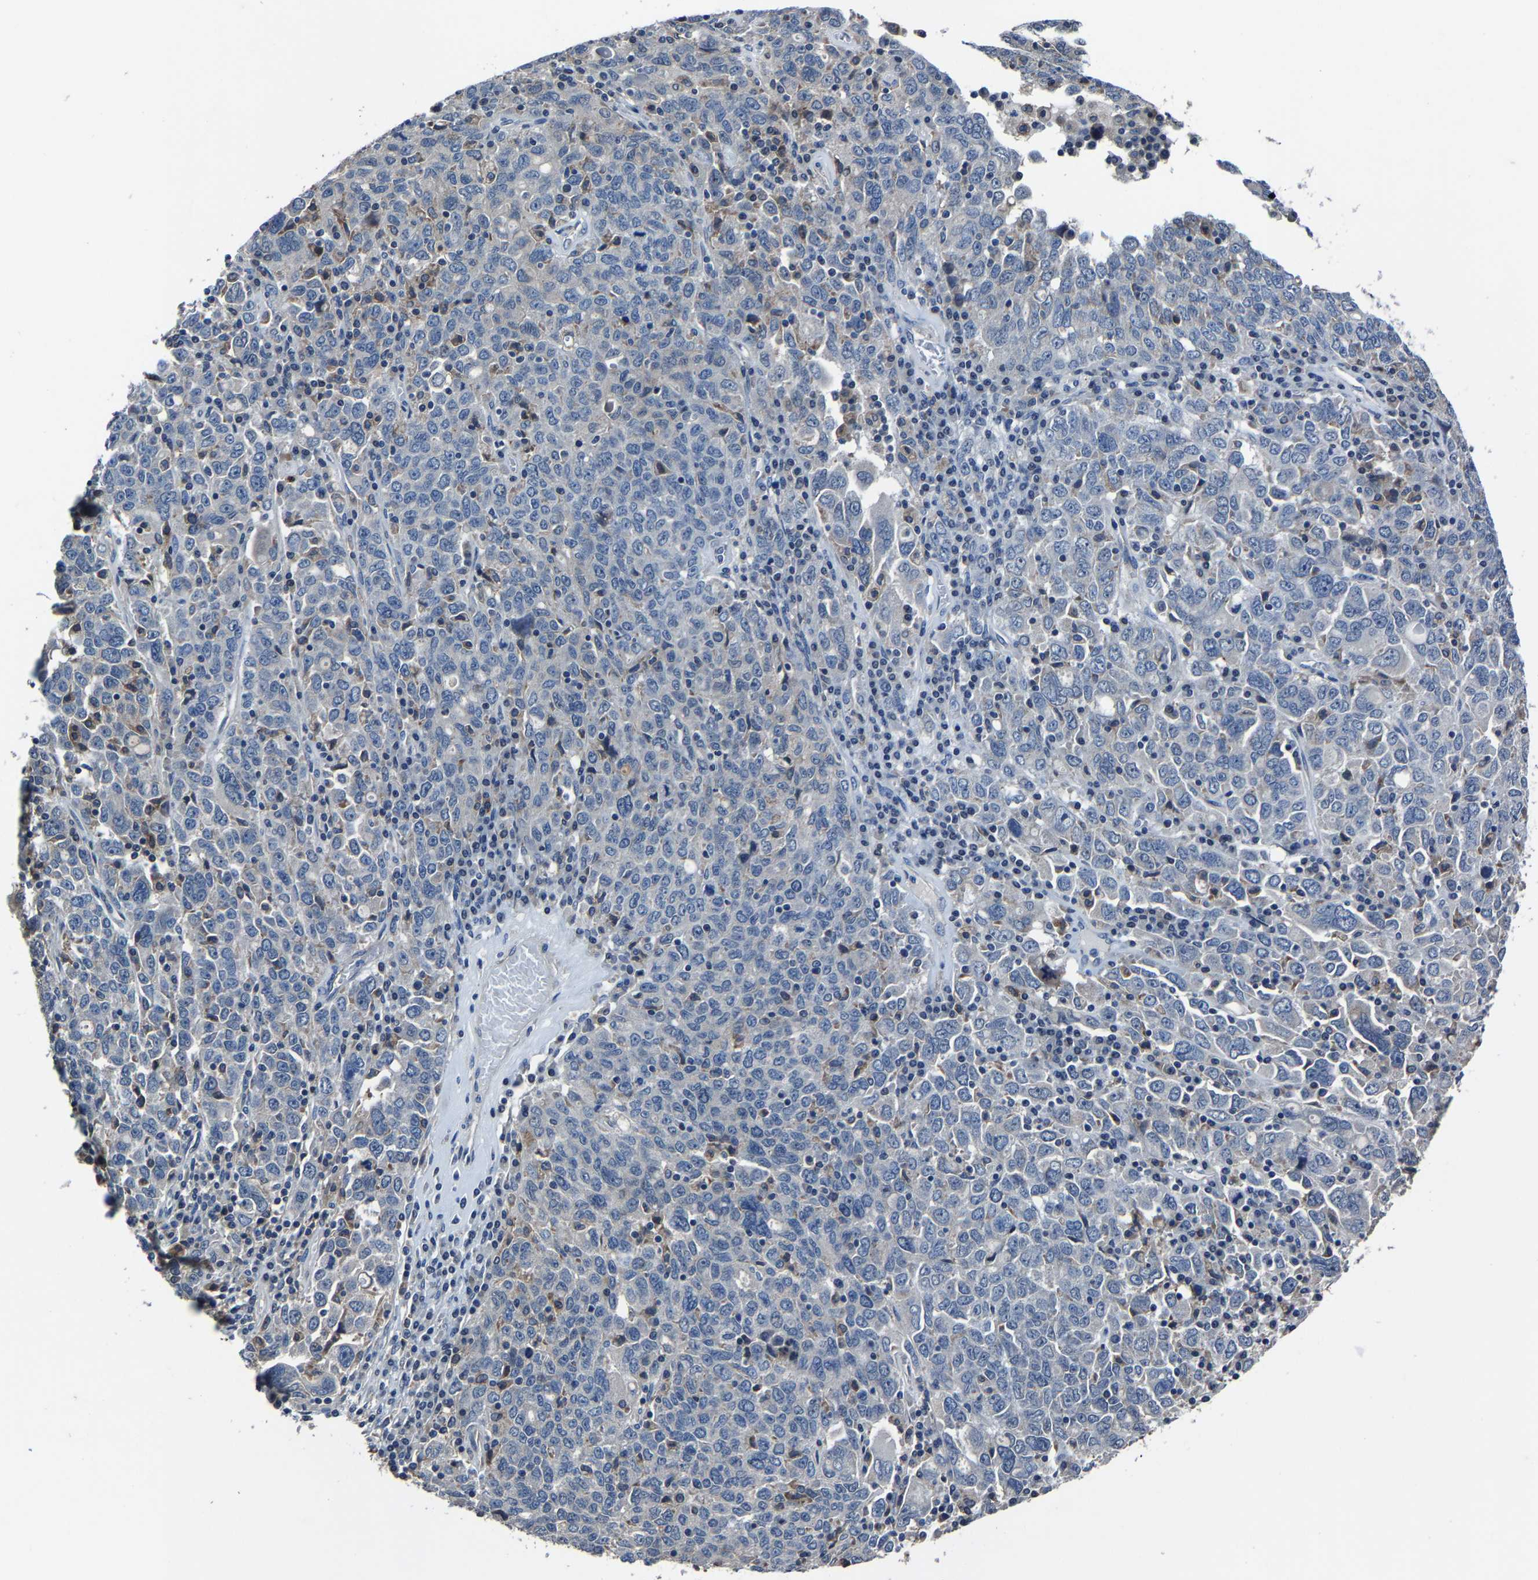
{"staining": {"intensity": "negative", "quantity": "none", "location": "none"}, "tissue": "ovarian cancer", "cell_type": "Tumor cells", "image_type": "cancer", "snomed": [{"axis": "morphology", "description": "Carcinoma, endometroid"}, {"axis": "topography", "description": "Ovary"}], "caption": "Immunohistochemistry (IHC) of ovarian endometroid carcinoma demonstrates no staining in tumor cells. (Brightfield microscopy of DAB (3,3'-diaminobenzidine) IHC at high magnification).", "gene": "STRBP", "patient": {"sex": "female", "age": 62}}